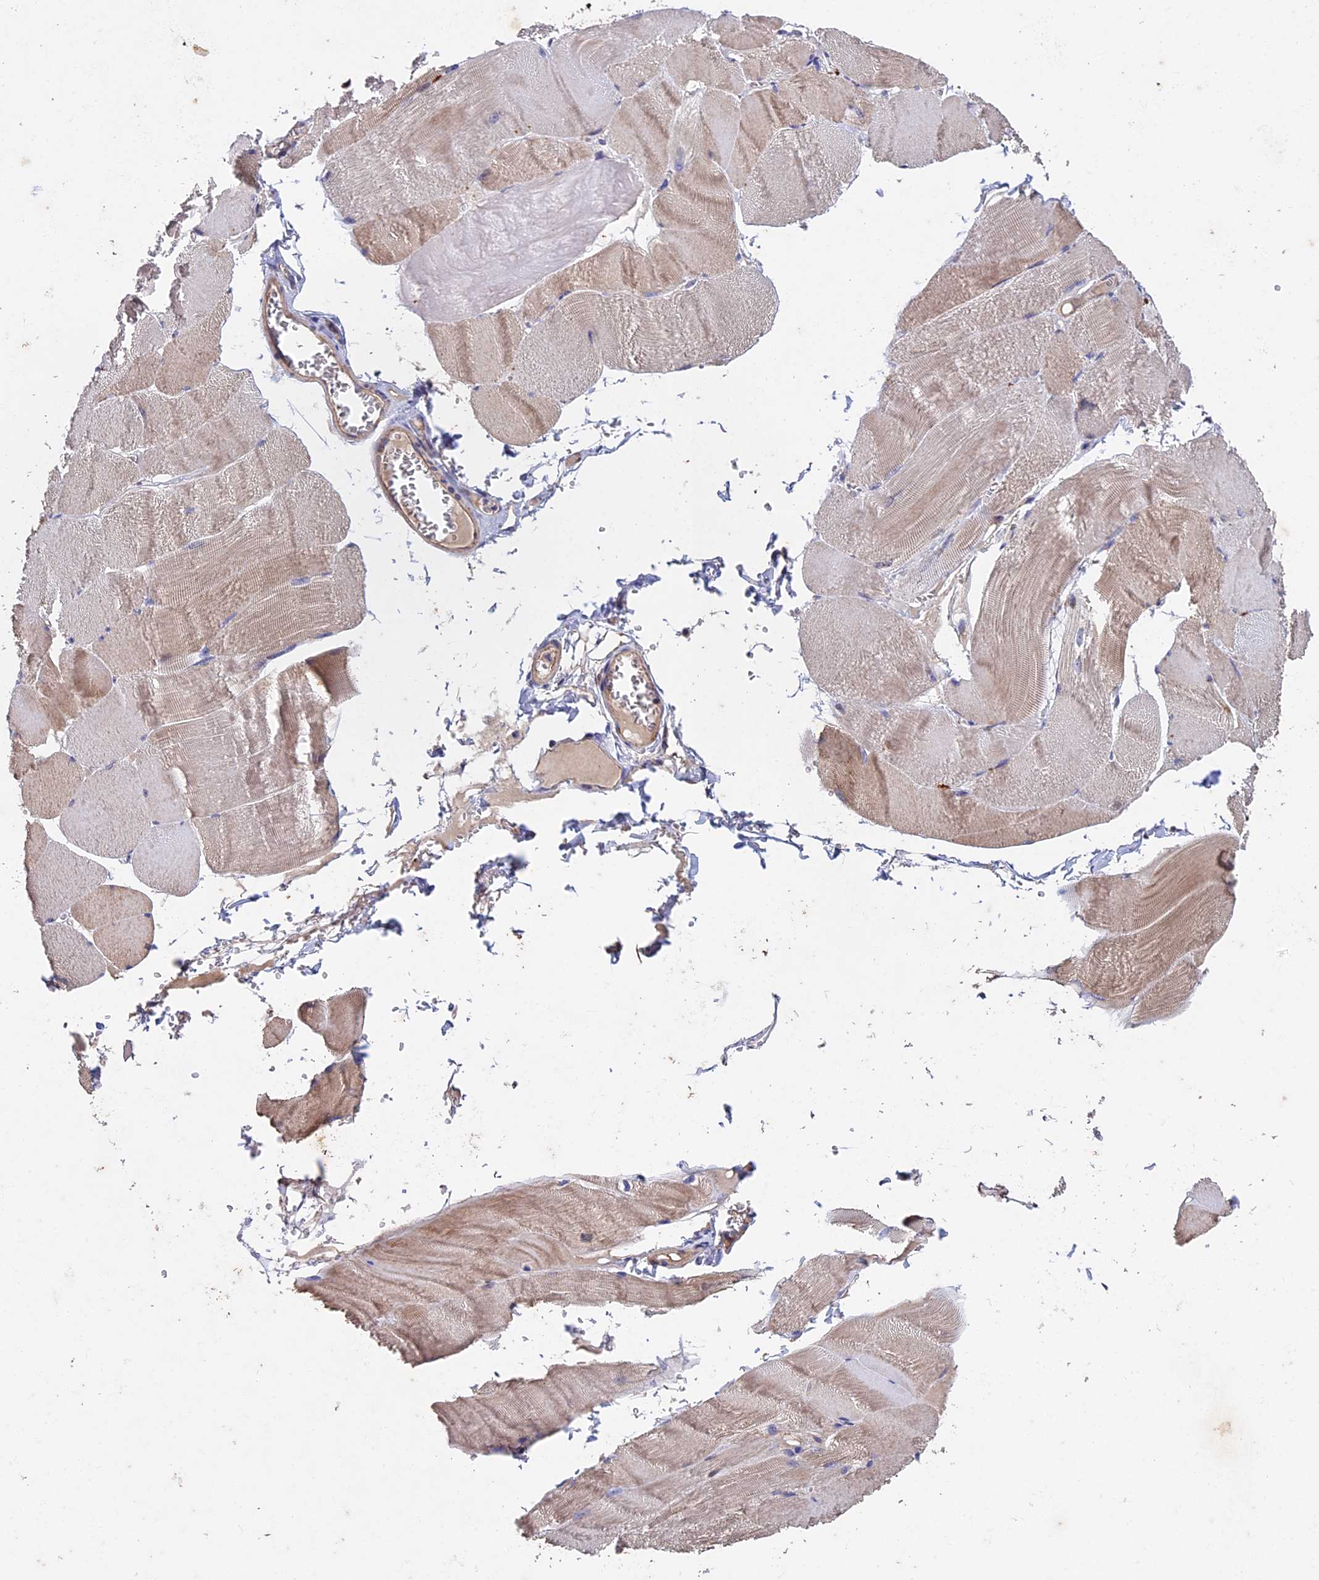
{"staining": {"intensity": "weak", "quantity": "25%-75%", "location": "cytoplasmic/membranous"}, "tissue": "skeletal muscle", "cell_type": "Myocytes", "image_type": "normal", "snomed": [{"axis": "morphology", "description": "Normal tissue, NOS"}, {"axis": "morphology", "description": "Basal cell carcinoma"}, {"axis": "topography", "description": "Skeletal muscle"}], "caption": "Skeletal muscle stained with immunohistochemistry displays weak cytoplasmic/membranous staining in about 25%-75% of myocytes.", "gene": "RNF17", "patient": {"sex": "female", "age": 64}}